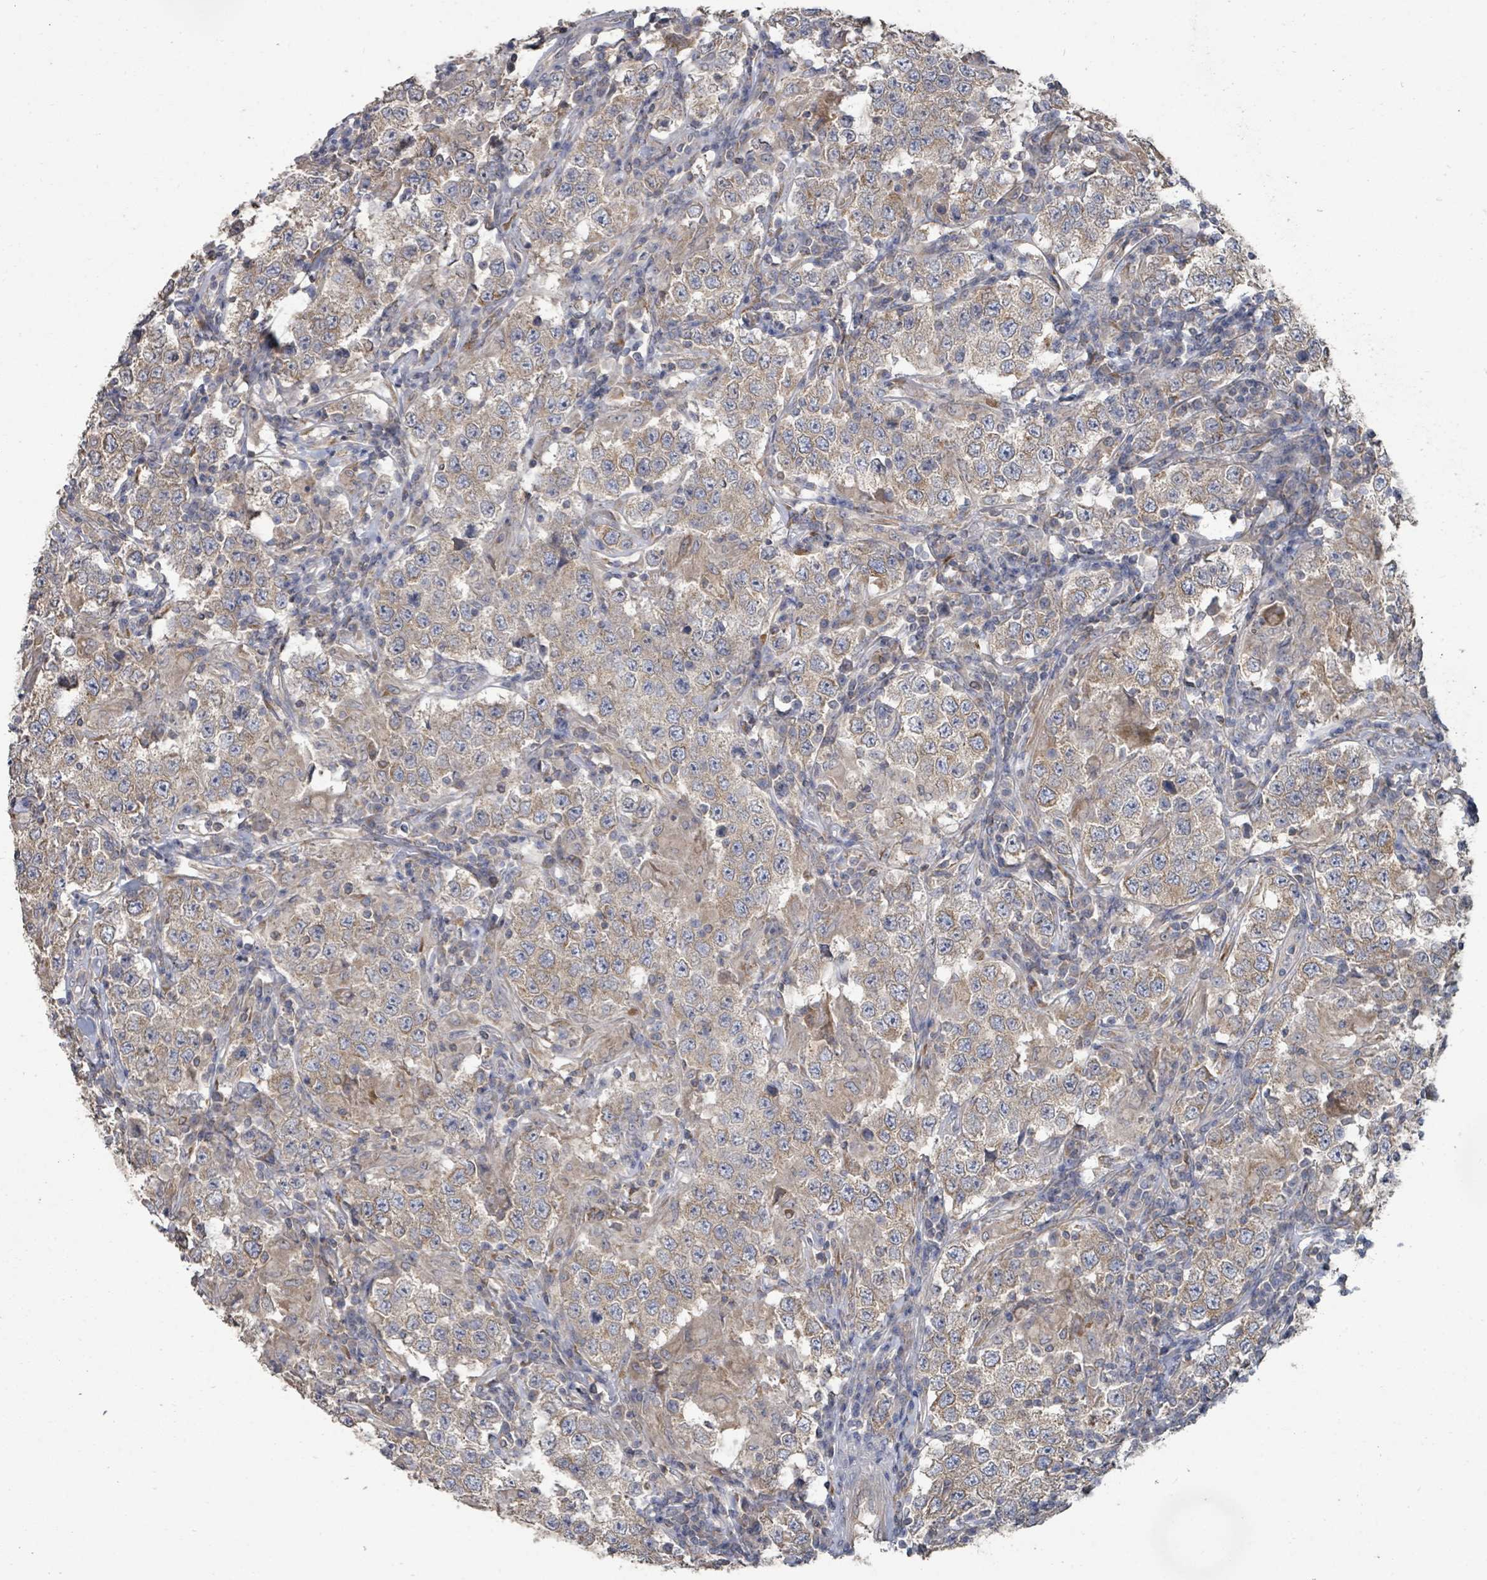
{"staining": {"intensity": "weak", "quantity": "25%-75%", "location": "cytoplasmic/membranous"}, "tissue": "testis cancer", "cell_type": "Tumor cells", "image_type": "cancer", "snomed": [{"axis": "morphology", "description": "Seminoma, NOS"}, {"axis": "morphology", "description": "Carcinoma, Embryonal, NOS"}, {"axis": "topography", "description": "Testis"}], "caption": "Protein staining of testis cancer tissue demonstrates weak cytoplasmic/membranous staining in approximately 25%-75% of tumor cells. Using DAB (brown) and hematoxylin (blue) stains, captured at high magnification using brightfield microscopy.", "gene": "SLC9A7", "patient": {"sex": "male", "age": 41}}